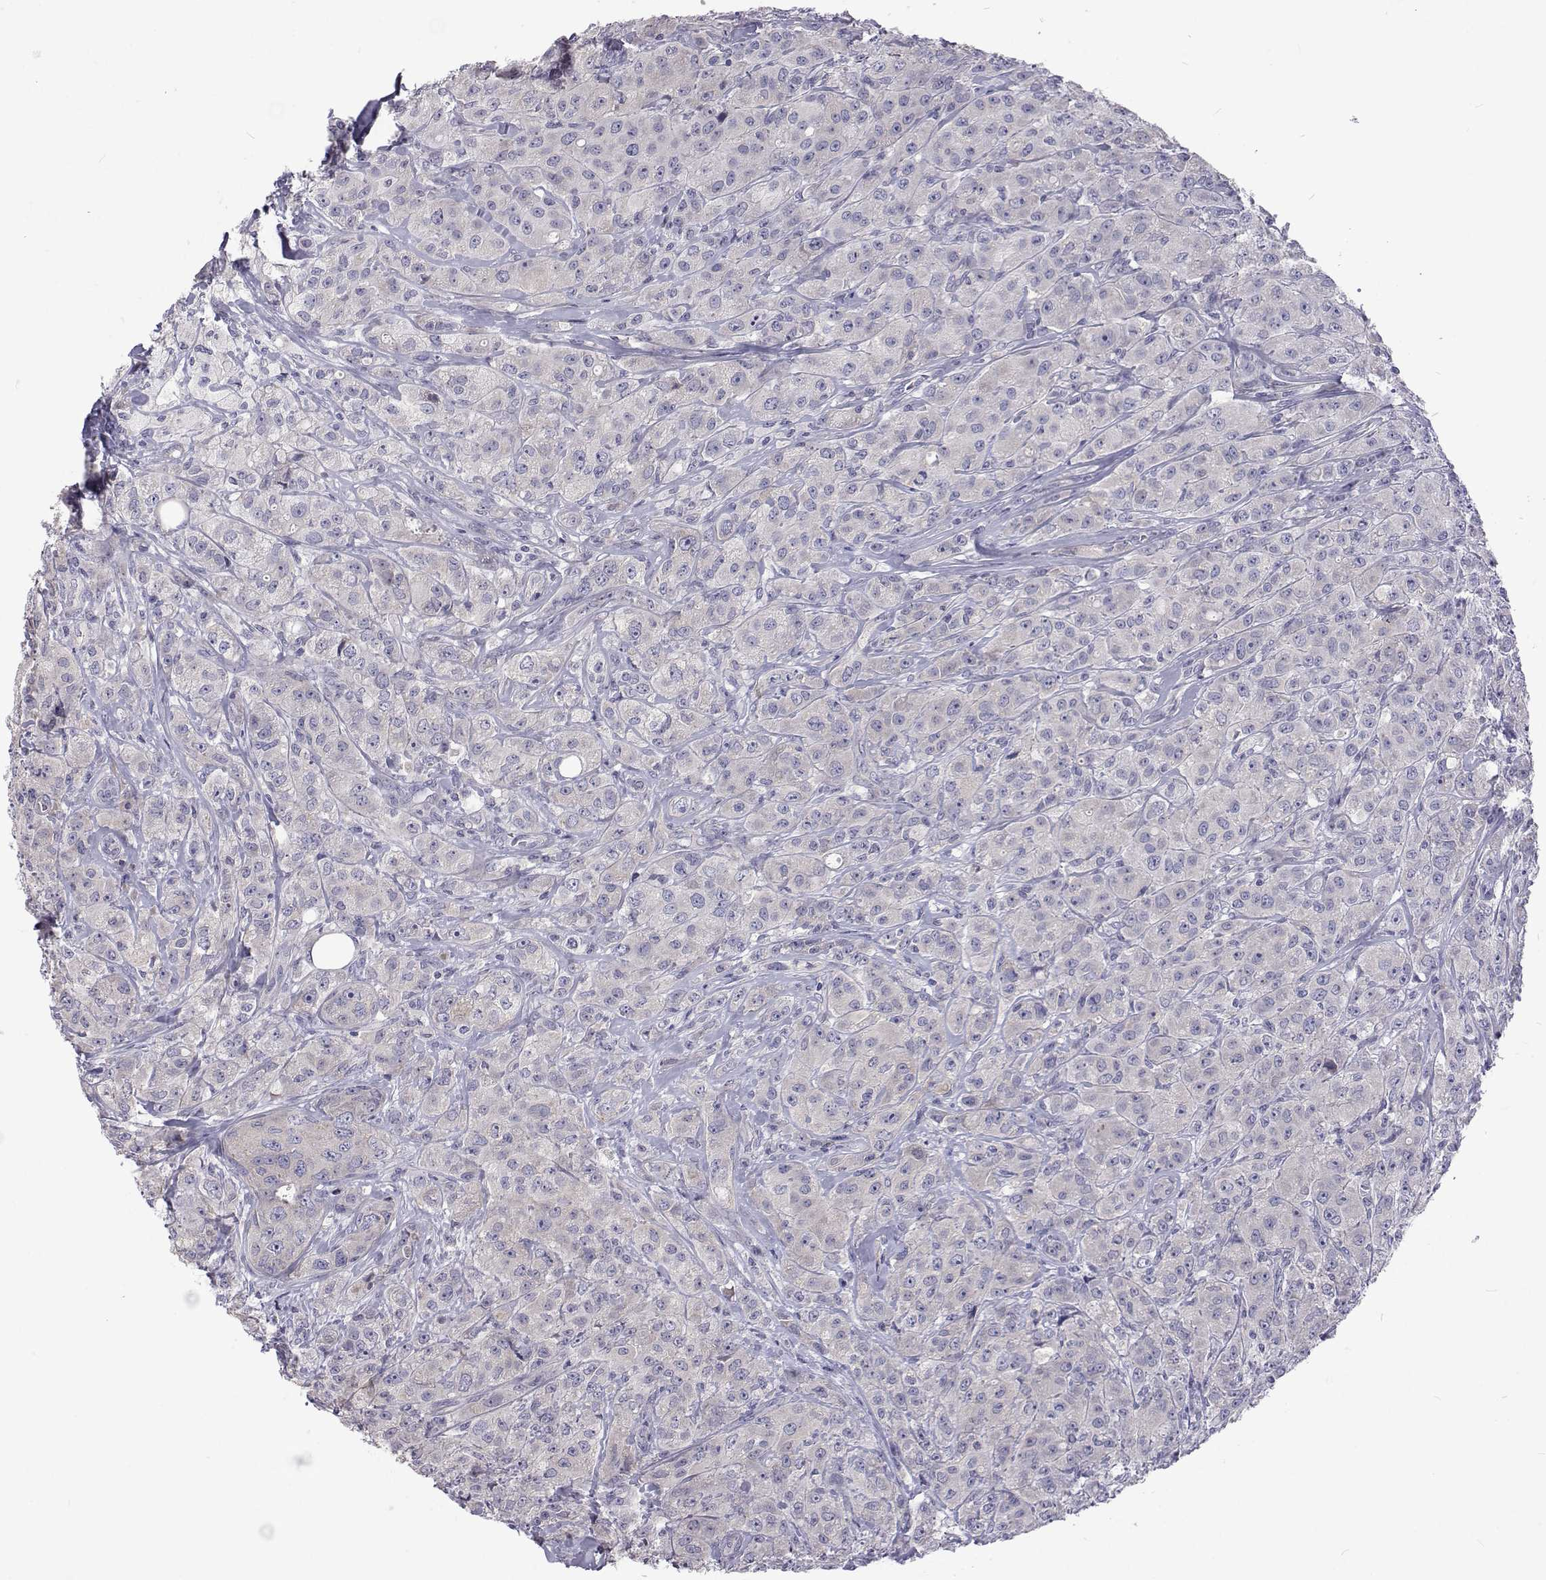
{"staining": {"intensity": "negative", "quantity": "none", "location": "none"}, "tissue": "breast cancer", "cell_type": "Tumor cells", "image_type": "cancer", "snomed": [{"axis": "morphology", "description": "Duct carcinoma"}, {"axis": "topography", "description": "Breast"}], "caption": "The IHC micrograph has no significant expression in tumor cells of breast cancer tissue.", "gene": "NPR3", "patient": {"sex": "female", "age": 43}}